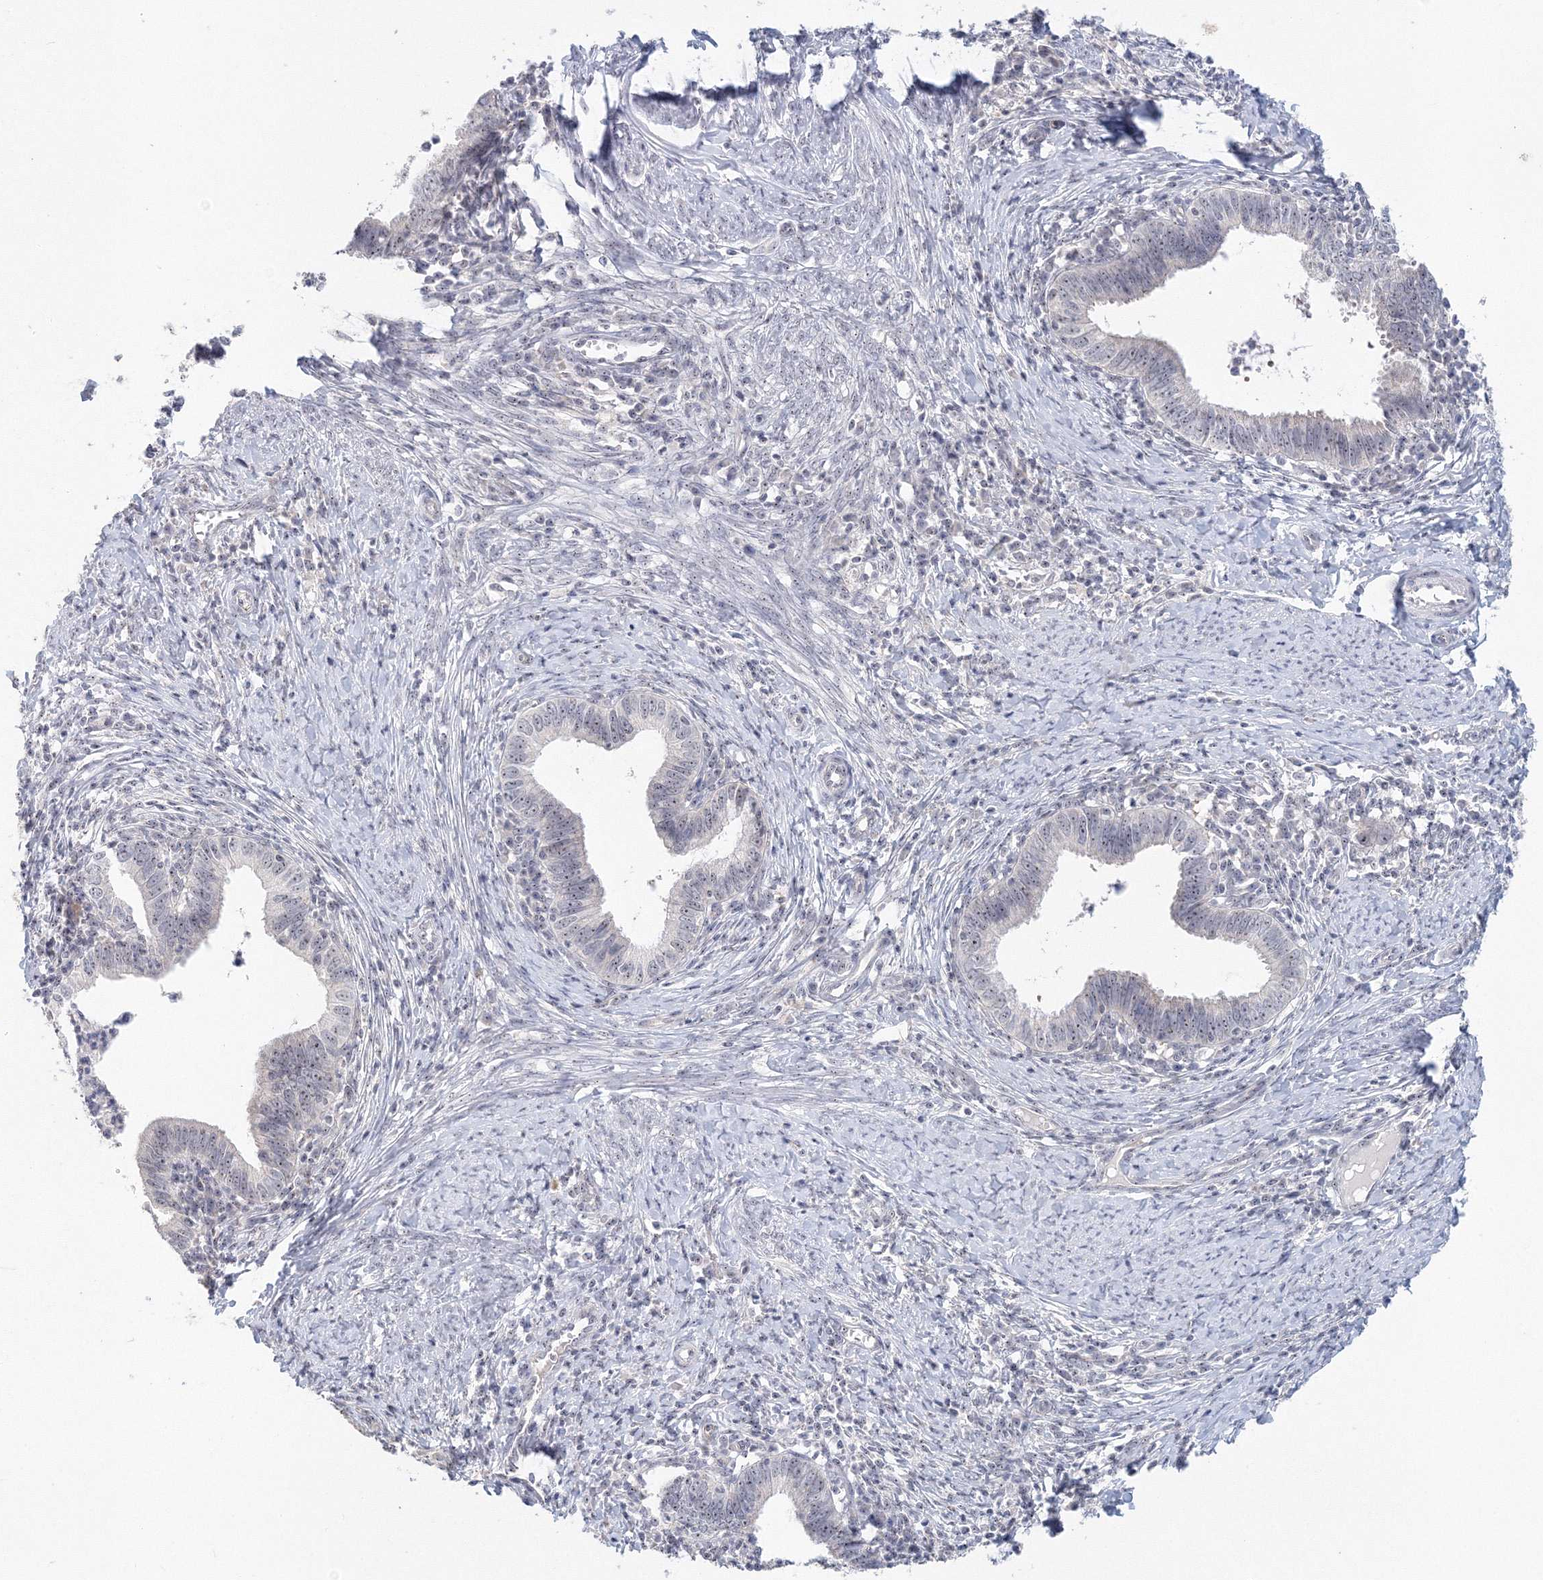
{"staining": {"intensity": "weak", "quantity": "25%-75%", "location": "nuclear"}, "tissue": "cervical cancer", "cell_type": "Tumor cells", "image_type": "cancer", "snomed": [{"axis": "morphology", "description": "Adenocarcinoma, NOS"}, {"axis": "topography", "description": "Cervix"}], "caption": "Immunohistochemical staining of human cervical cancer (adenocarcinoma) reveals weak nuclear protein staining in about 25%-75% of tumor cells.", "gene": "SIRT7", "patient": {"sex": "female", "age": 36}}